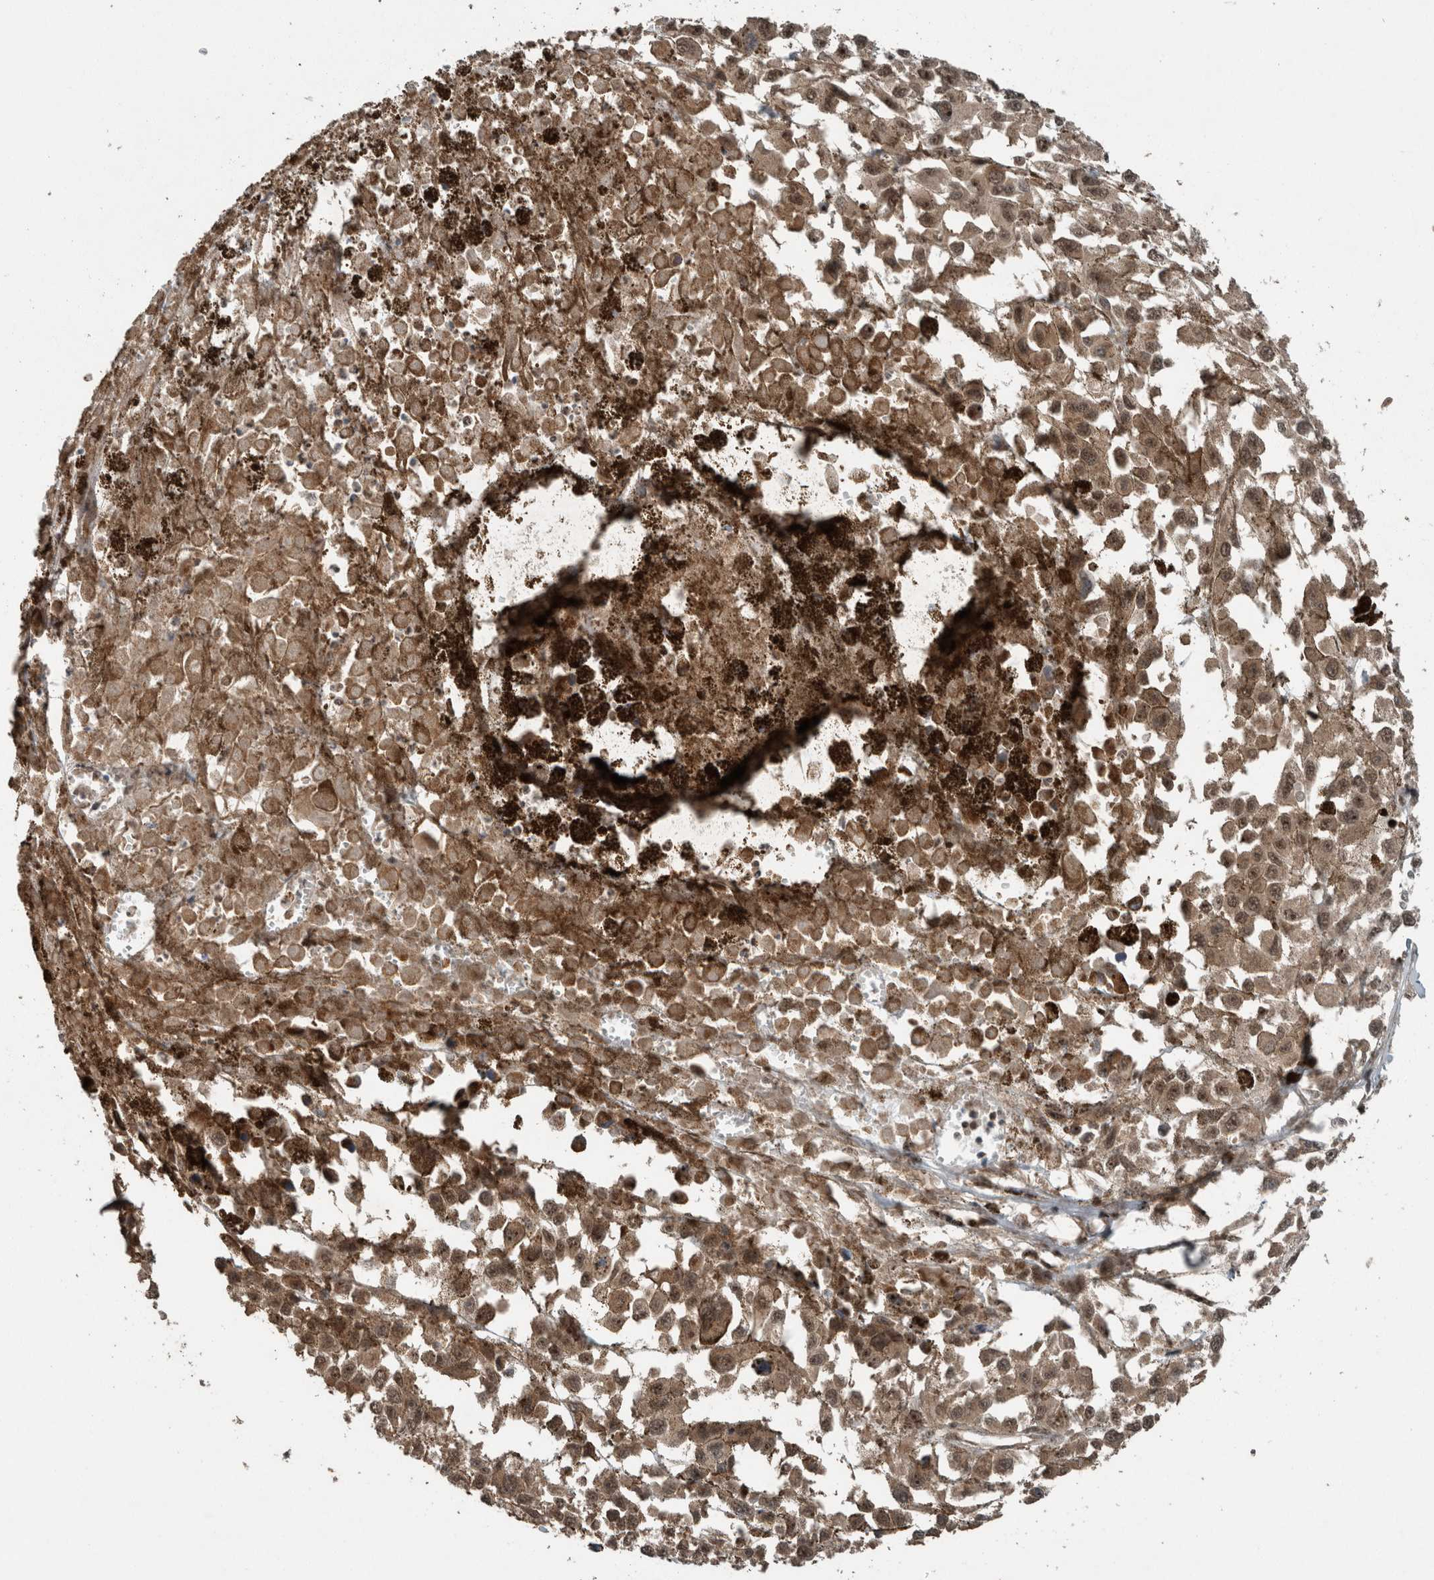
{"staining": {"intensity": "weak", "quantity": ">75%", "location": "cytoplasmic/membranous,nuclear"}, "tissue": "melanoma", "cell_type": "Tumor cells", "image_type": "cancer", "snomed": [{"axis": "morphology", "description": "Malignant melanoma, Metastatic site"}, {"axis": "topography", "description": "Lymph node"}], "caption": "The photomicrograph reveals a brown stain indicating the presence of a protein in the cytoplasmic/membranous and nuclear of tumor cells in malignant melanoma (metastatic site).", "gene": "MYO1E", "patient": {"sex": "male", "age": 59}}